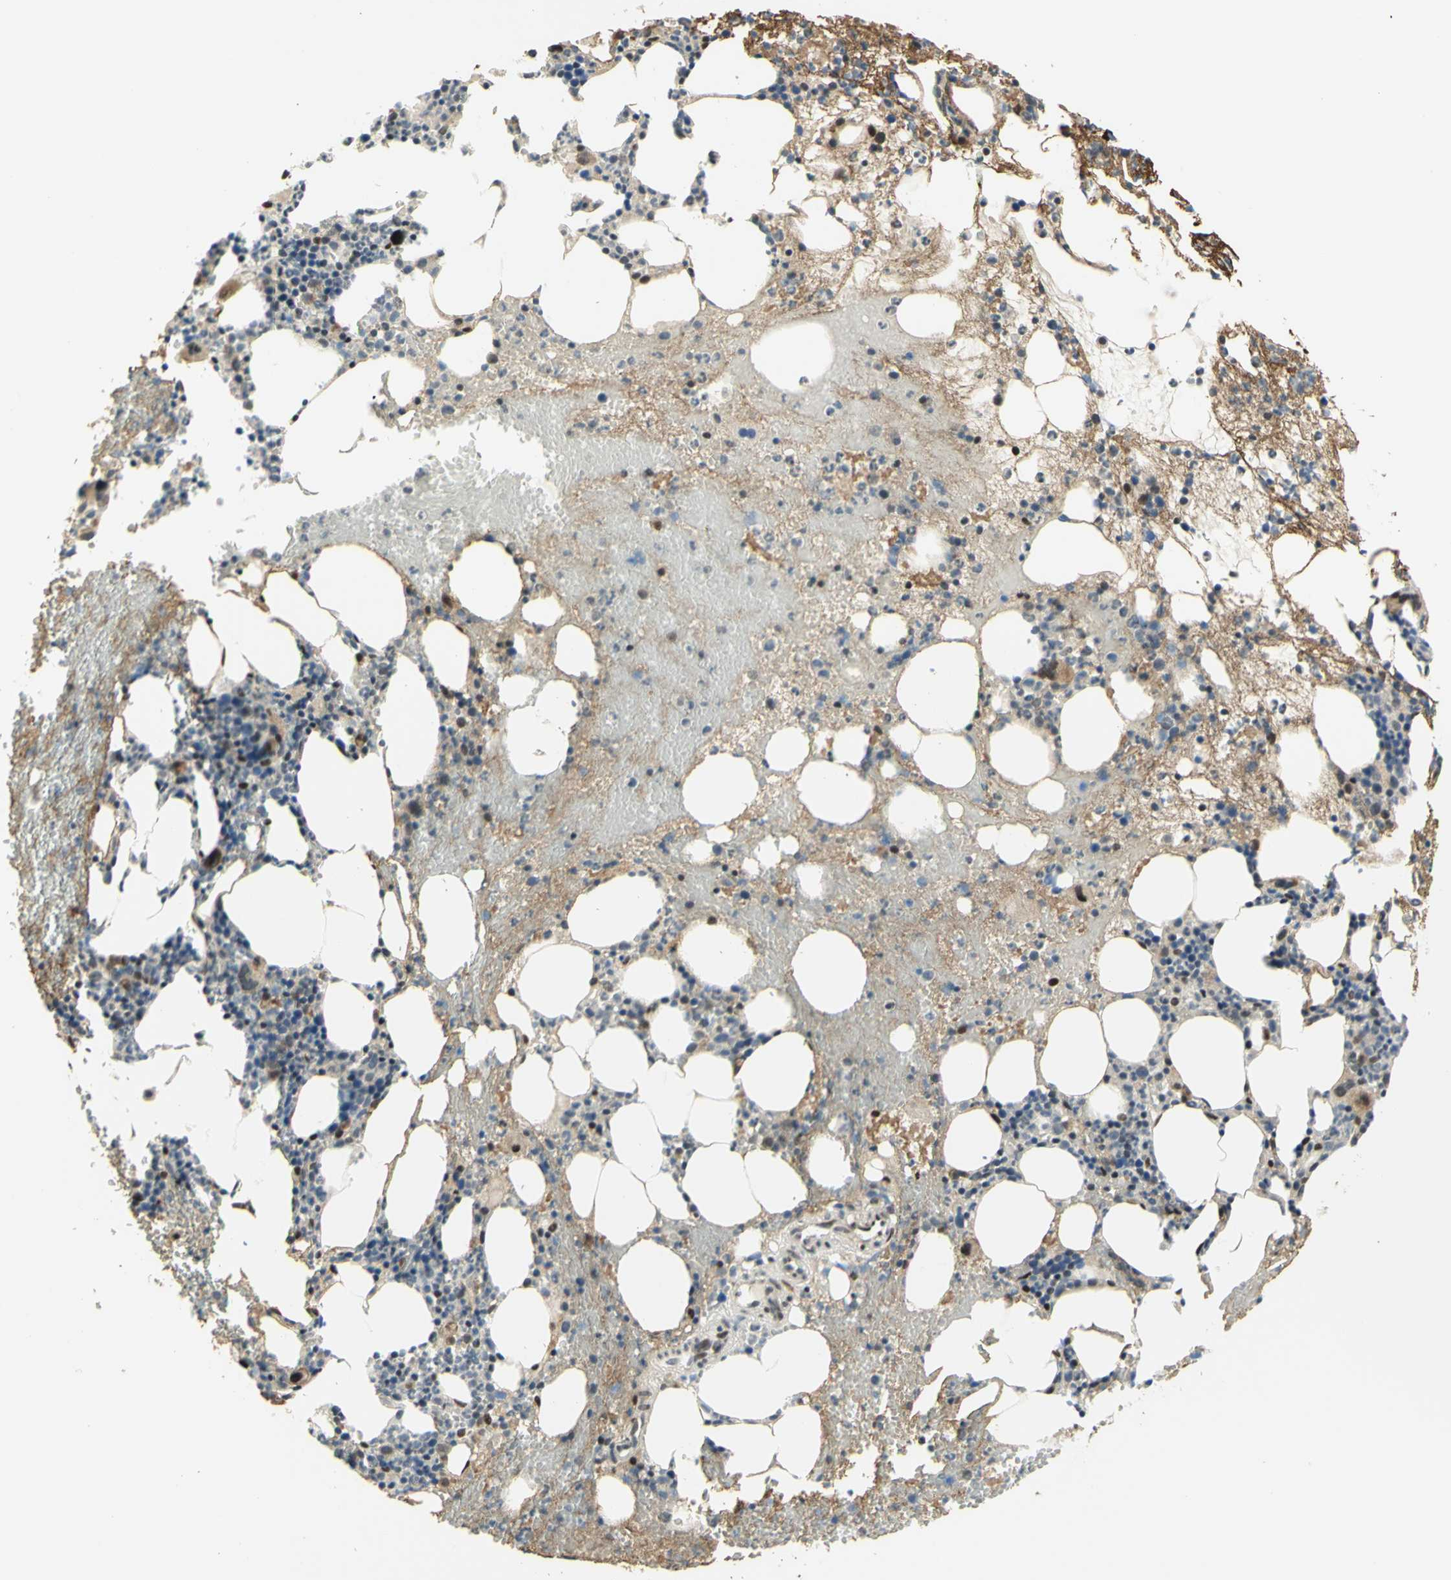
{"staining": {"intensity": "moderate", "quantity": "25%-75%", "location": "nuclear"}, "tissue": "bone marrow", "cell_type": "Hematopoietic cells", "image_type": "normal", "snomed": [{"axis": "morphology", "description": "Normal tissue, NOS"}, {"axis": "morphology", "description": "Inflammation, NOS"}, {"axis": "topography", "description": "Bone marrow"}], "caption": "Brown immunohistochemical staining in unremarkable human bone marrow reveals moderate nuclear staining in approximately 25%-75% of hematopoietic cells. (Stains: DAB in brown, nuclei in blue, Microscopy: brightfield microscopy at high magnification).", "gene": "DDX1", "patient": {"sex": "female", "age": 79}}